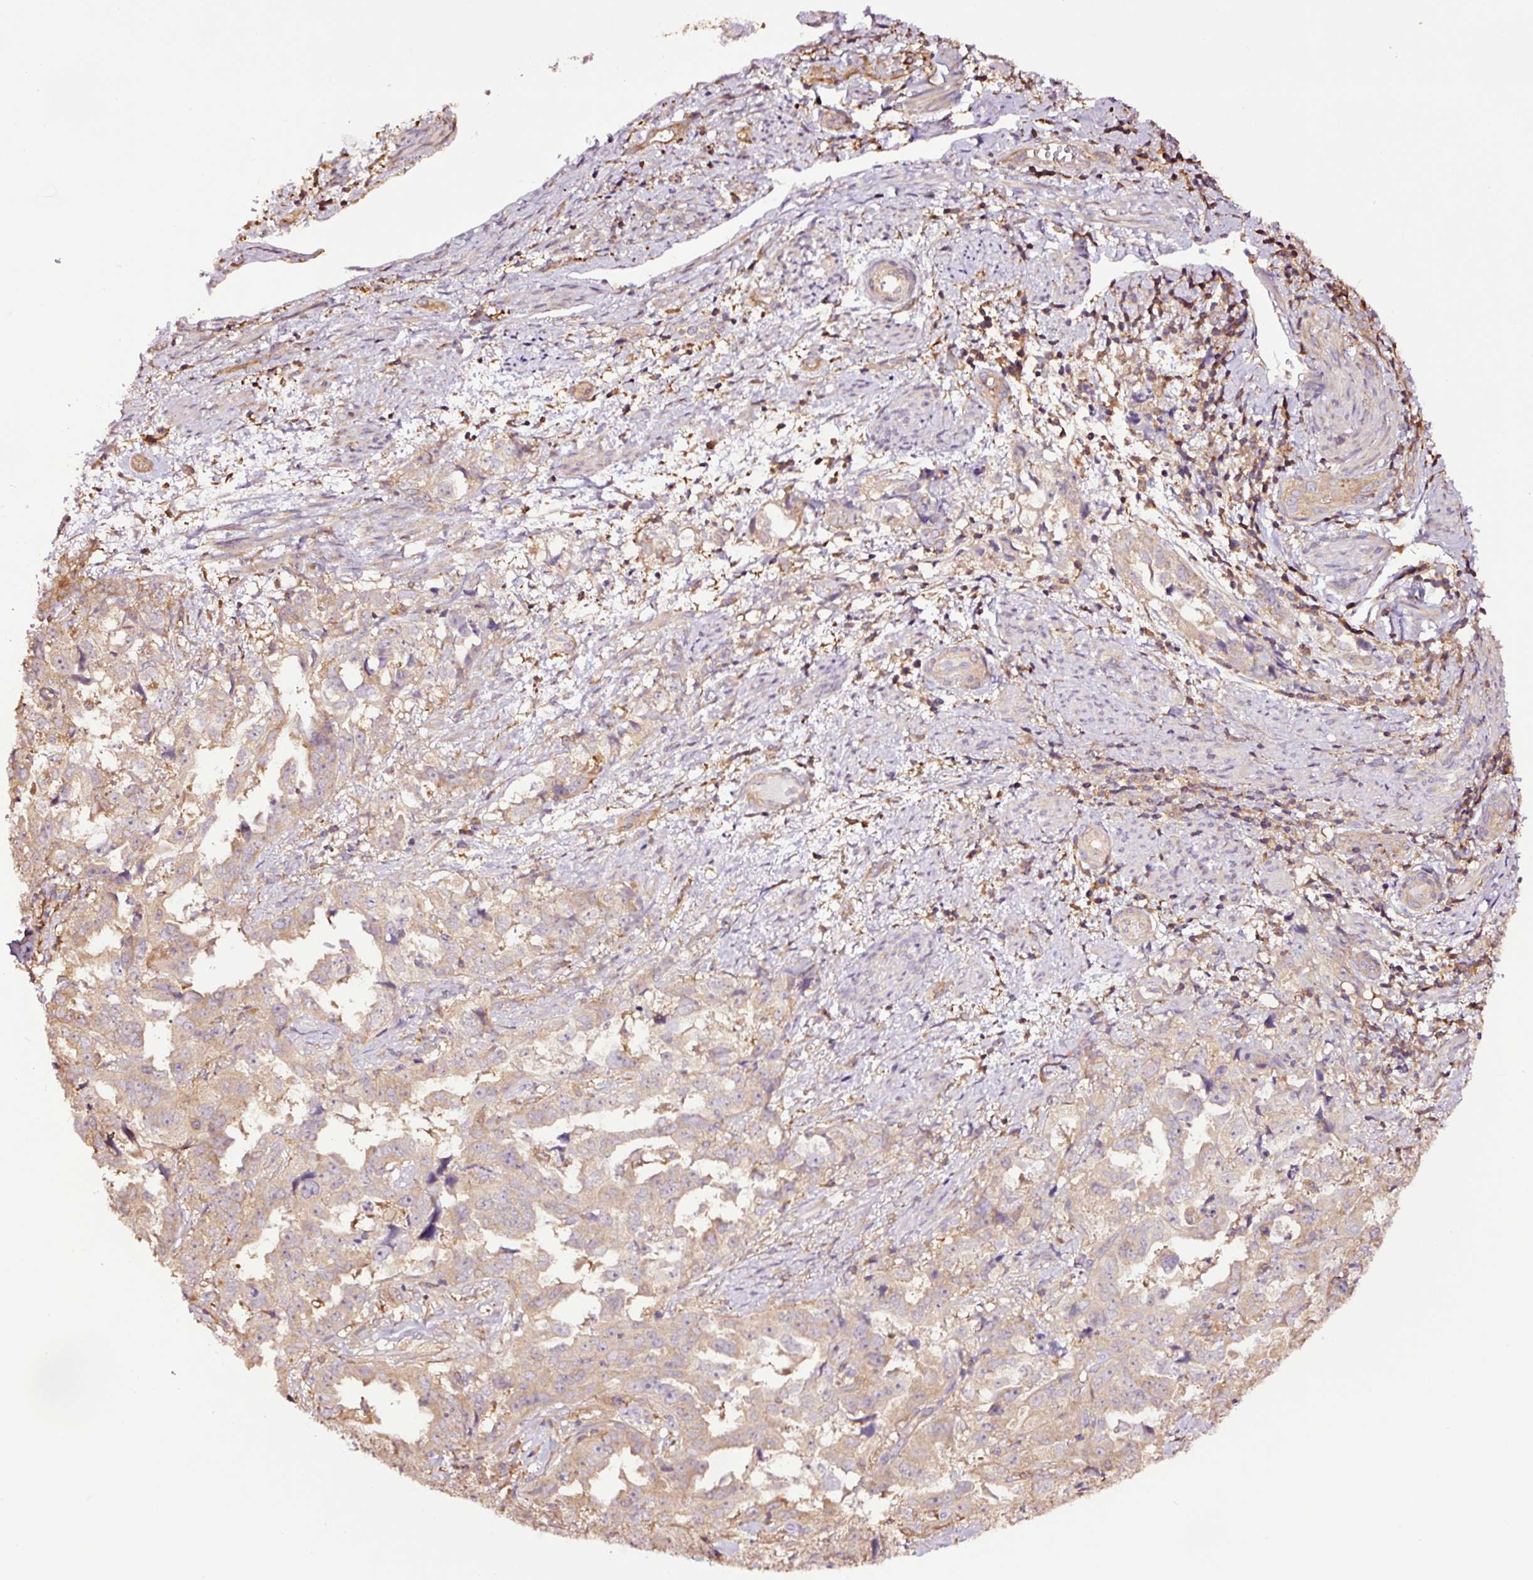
{"staining": {"intensity": "weak", "quantity": ">75%", "location": "cytoplasmic/membranous"}, "tissue": "endometrial cancer", "cell_type": "Tumor cells", "image_type": "cancer", "snomed": [{"axis": "morphology", "description": "Adenocarcinoma, NOS"}, {"axis": "topography", "description": "Endometrium"}], "caption": "Adenocarcinoma (endometrial) was stained to show a protein in brown. There is low levels of weak cytoplasmic/membranous expression in approximately >75% of tumor cells.", "gene": "METAP1", "patient": {"sex": "female", "age": 65}}